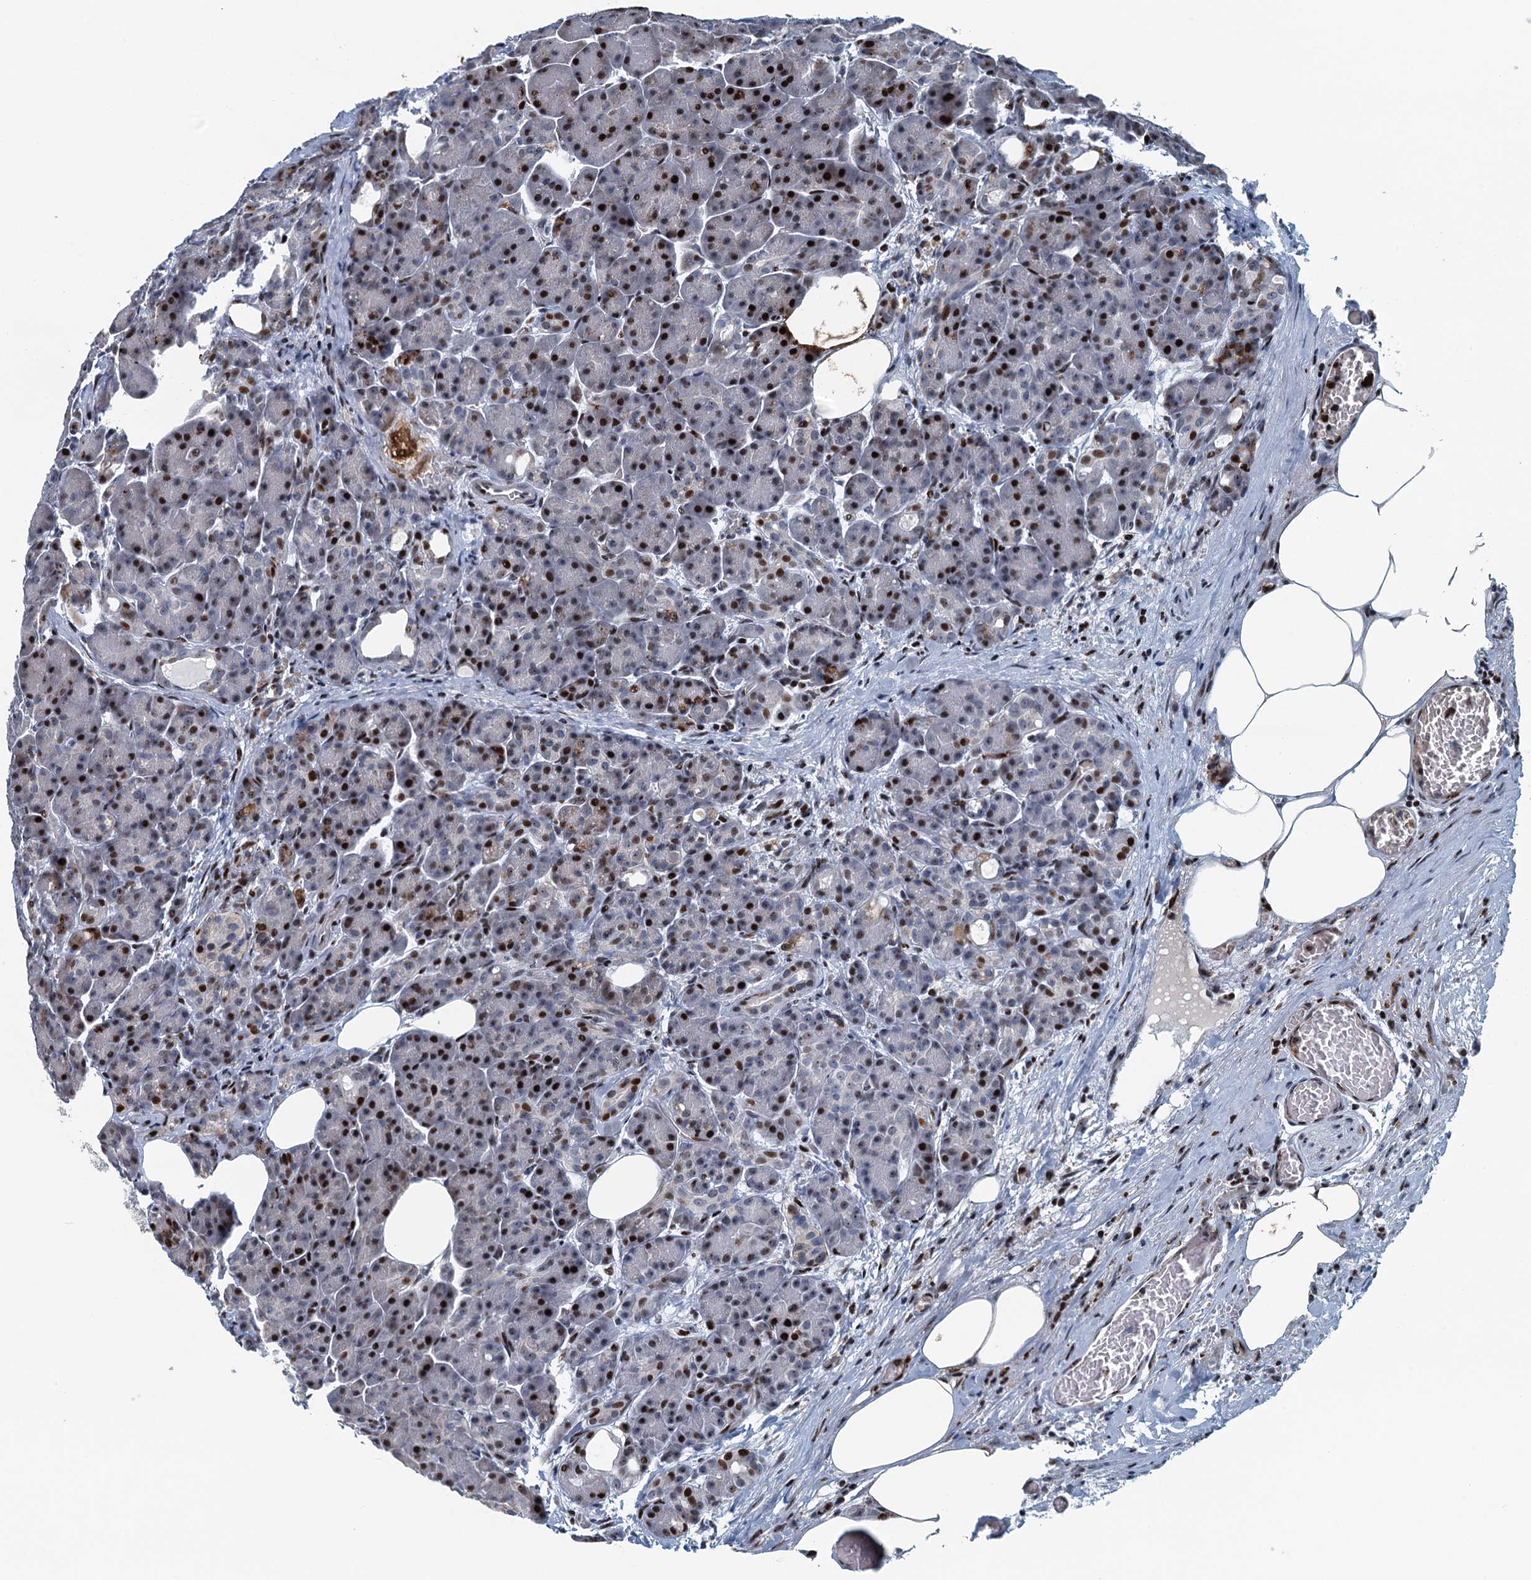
{"staining": {"intensity": "strong", "quantity": "25%-75%", "location": "nuclear"}, "tissue": "pancreas", "cell_type": "Exocrine glandular cells", "image_type": "normal", "snomed": [{"axis": "morphology", "description": "Normal tissue, NOS"}, {"axis": "topography", "description": "Pancreas"}], "caption": "Immunohistochemistry (IHC) (DAB) staining of benign pancreas exhibits strong nuclear protein expression in approximately 25%-75% of exocrine glandular cells. (DAB (3,3'-diaminobenzidine) IHC with brightfield microscopy, high magnification).", "gene": "ANKRD13D", "patient": {"sex": "male", "age": 63}}